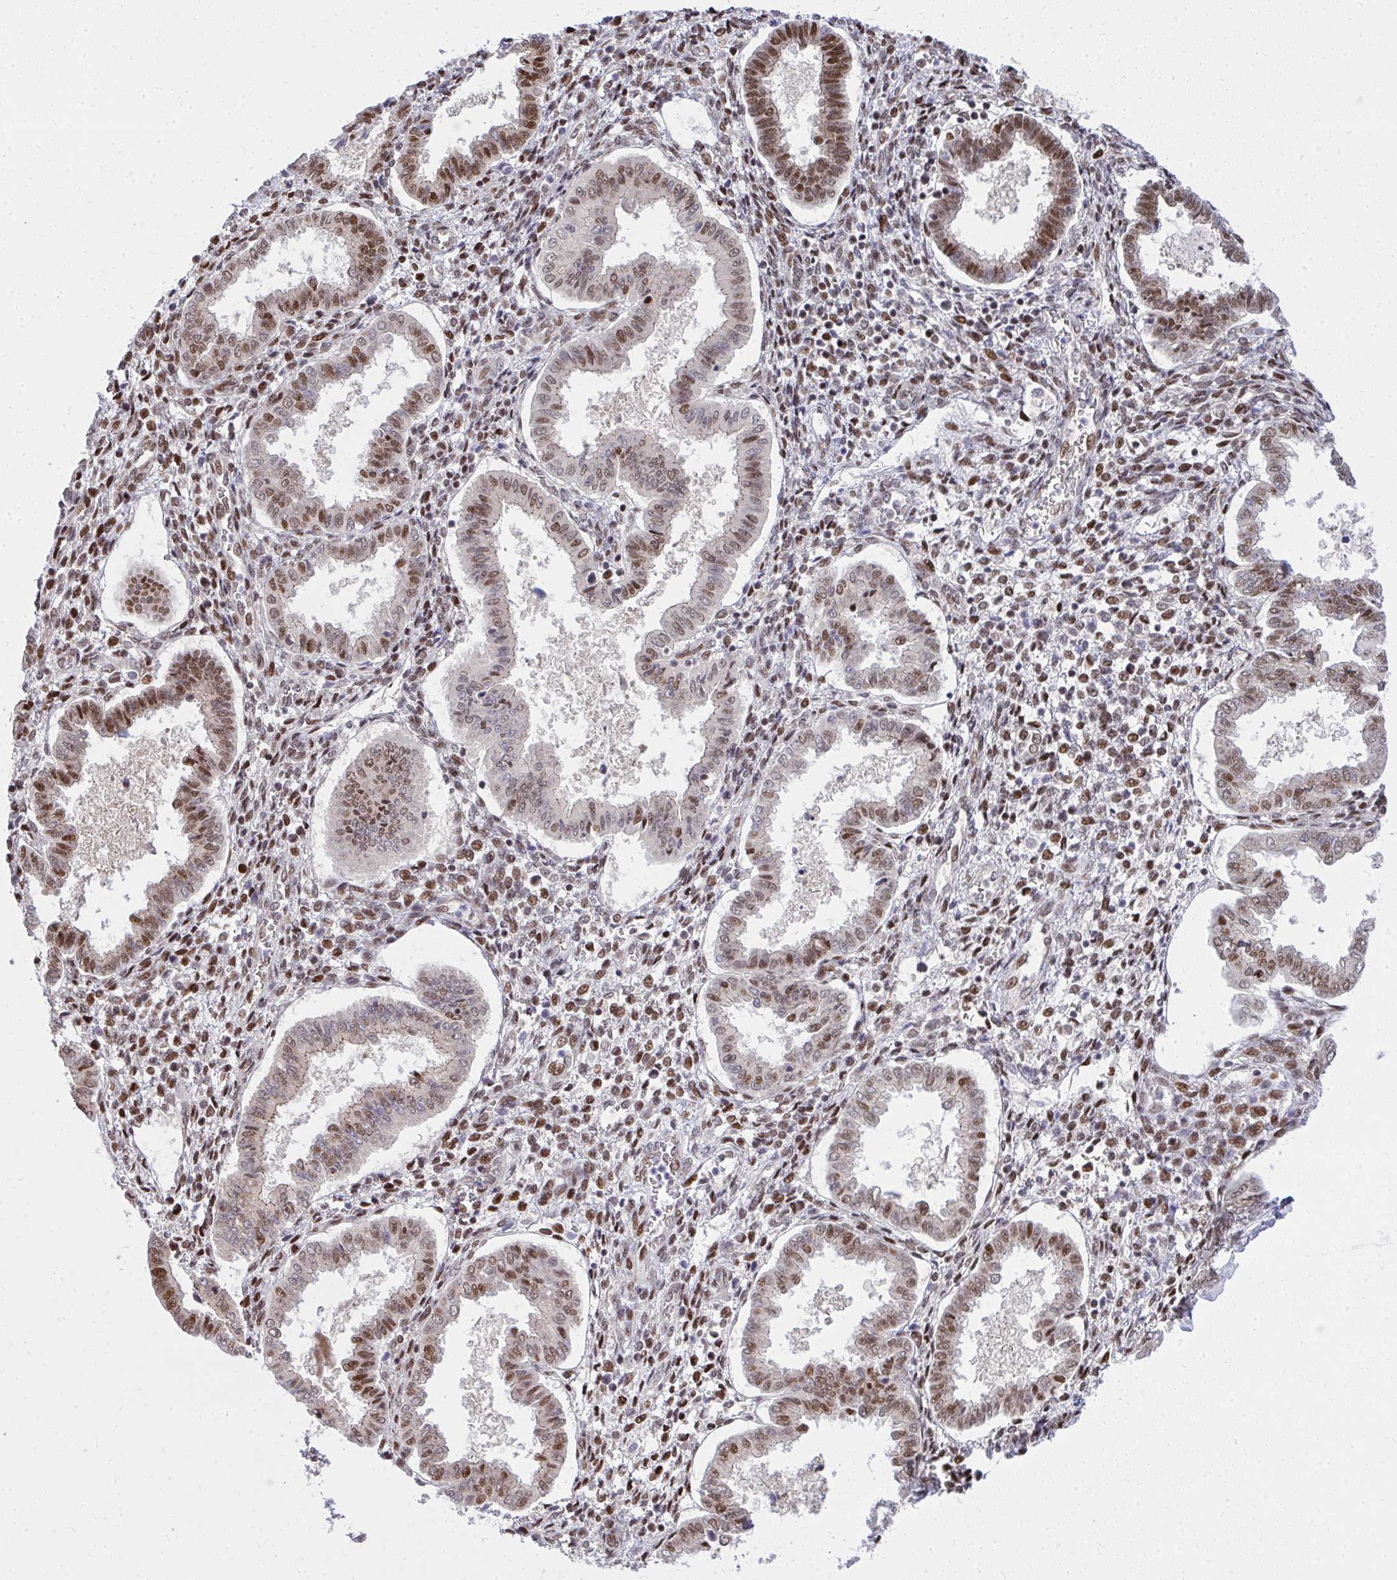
{"staining": {"intensity": "moderate", "quantity": "25%-75%", "location": "nuclear"}, "tissue": "endometrium", "cell_type": "Cells in endometrial stroma", "image_type": "normal", "snomed": [{"axis": "morphology", "description": "Normal tissue, NOS"}, {"axis": "topography", "description": "Endometrium"}], "caption": "Unremarkable endometrium shows moderate nuclear positivity in about 25%-75% of cells in endometrial stroma, visualized by immunohistochemistry.", "gene": "PIGY", "patient": {"sex": "female", "age": 24}}